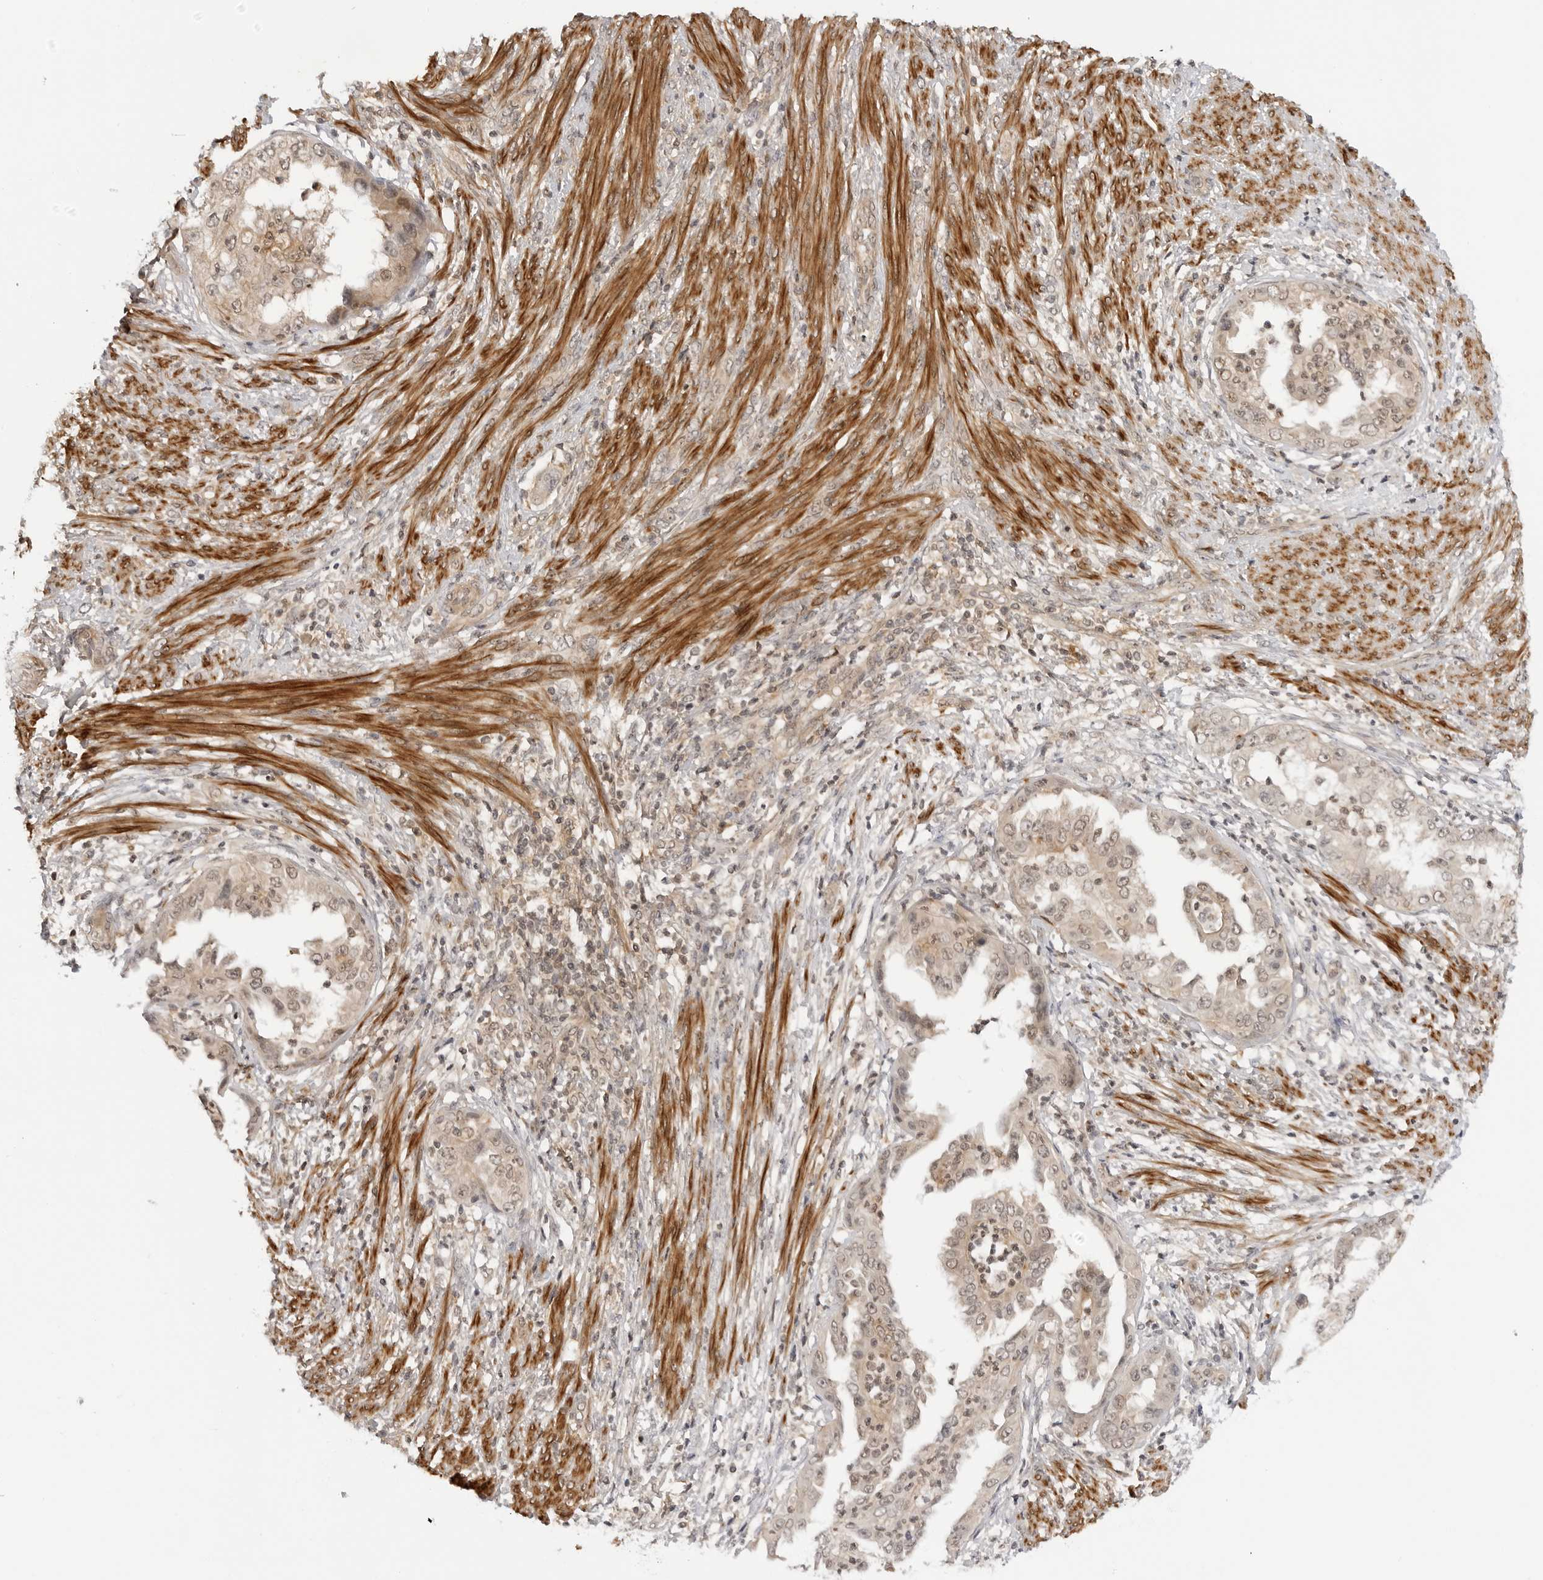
{"staining": {"intensity": "weak", "quantity": ">75%", "location": "cytoplasmic/membranous,nuclear"}, "tissue": "endometrial cancer", "cell_type": "Tumor cells", "image_type": "cancer", "snomed": [{"axis": "morphology", "description": "Adenocarcinoma, NOS"}, {"axis": "topography", "description": "Endometrium"}], "caption": "Protein expression analysis of human endometrial cancer (adenocarcinoma) reveals weak cytoplasmic/membranous and nuclear staining in approximately >75% of tumor cells.", "gene": "MAP2K5", "patient": {"sex": "female", "age": 85}}